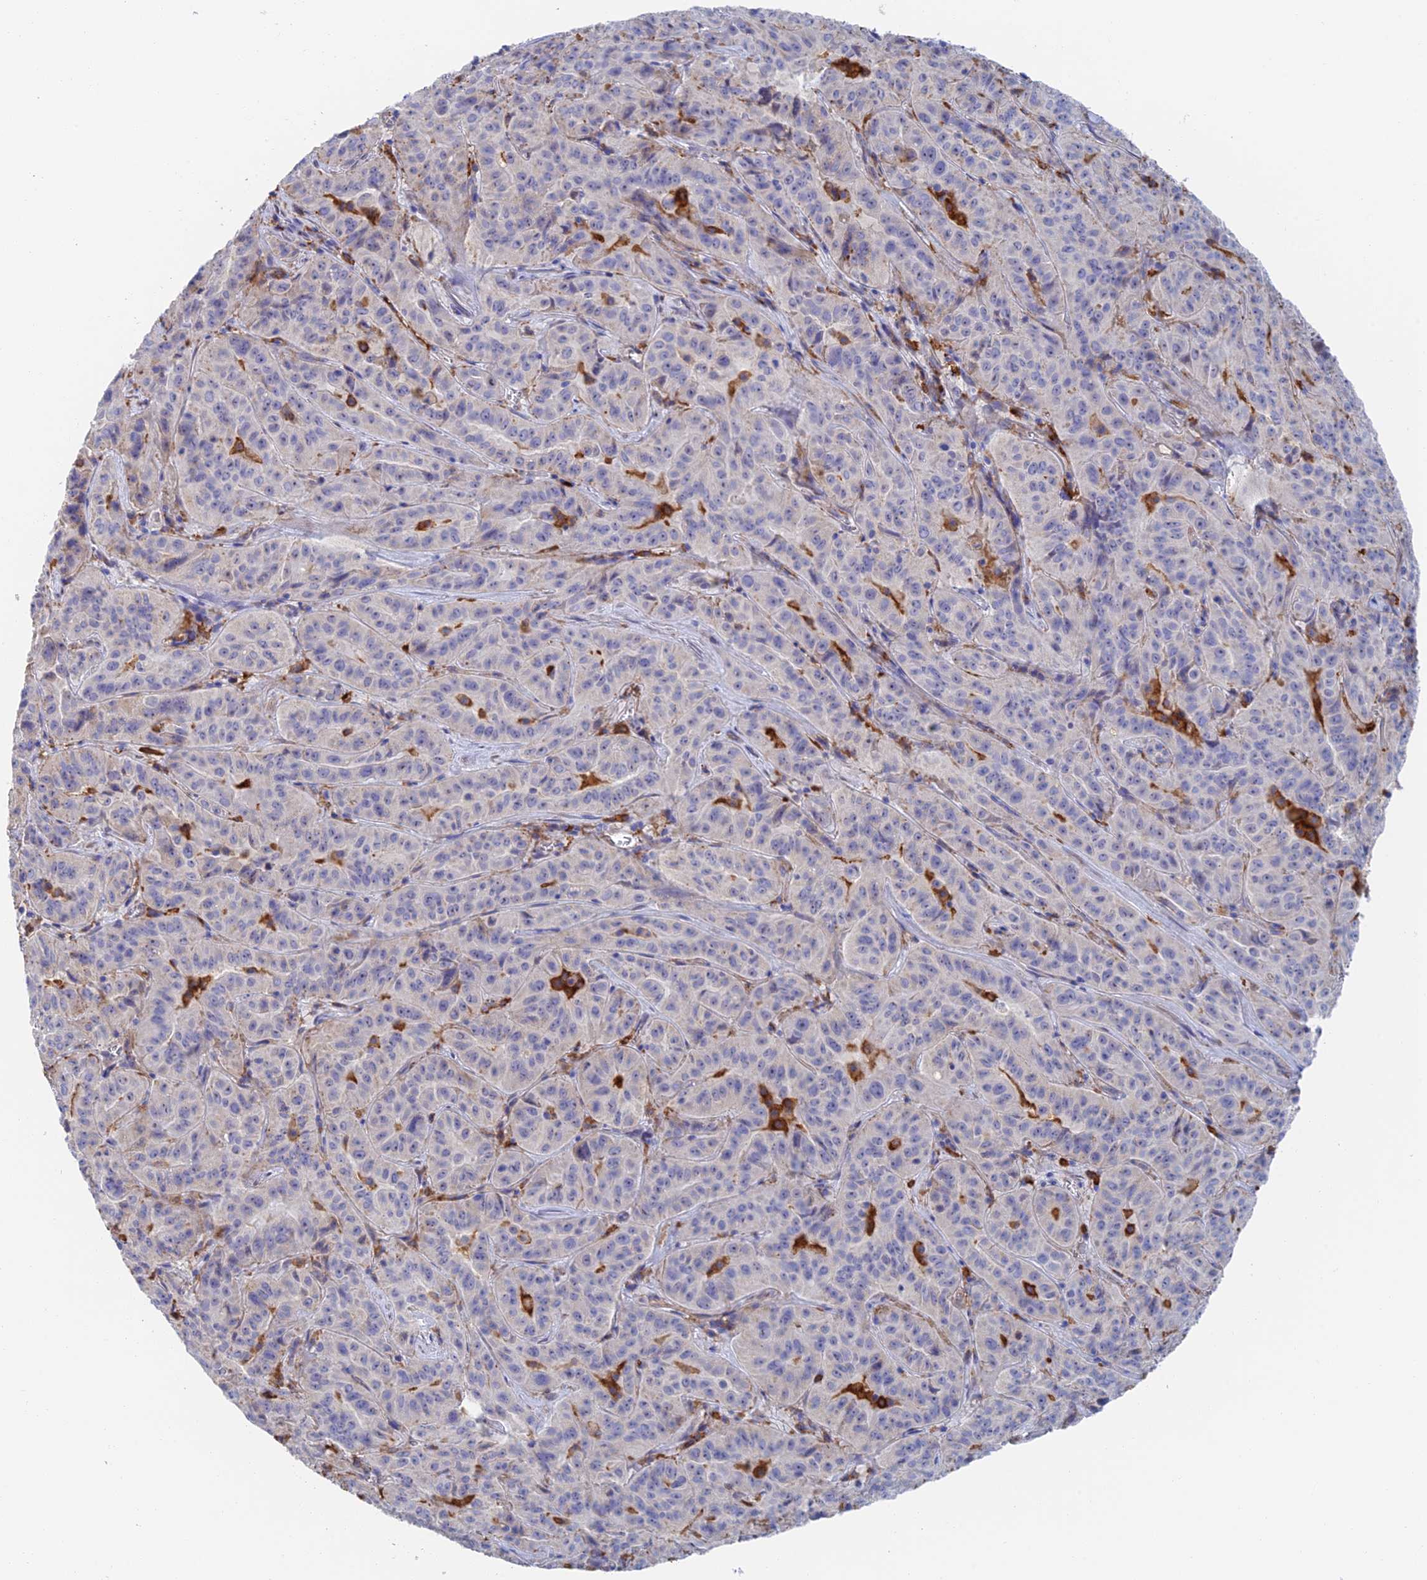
{"staining": {"intensity": "negative", "quantity": "none", "location": "none"}, "tissue": "pancreatic cancer", "cell_type": "Tumor cells", "image_type": "cancer", "snomed": [{"axis": "morphology", "description": "Adenocarcinoma, NOS"}, {"axis": "topography", "description": "Pancreas"}], "caption": "Tumor cells show no significant protein positivity in pancreatic adenocarcinoma. (Stains: DAB (3,3'-diaminobenzidine) immunohistochemistry (IHC) with hematoxylin counter stain, Microscopy: brightfield microscopy at high magnification).", "gene": "RPGRIP1L", "patient": {"sex": "male", "age": 63}}